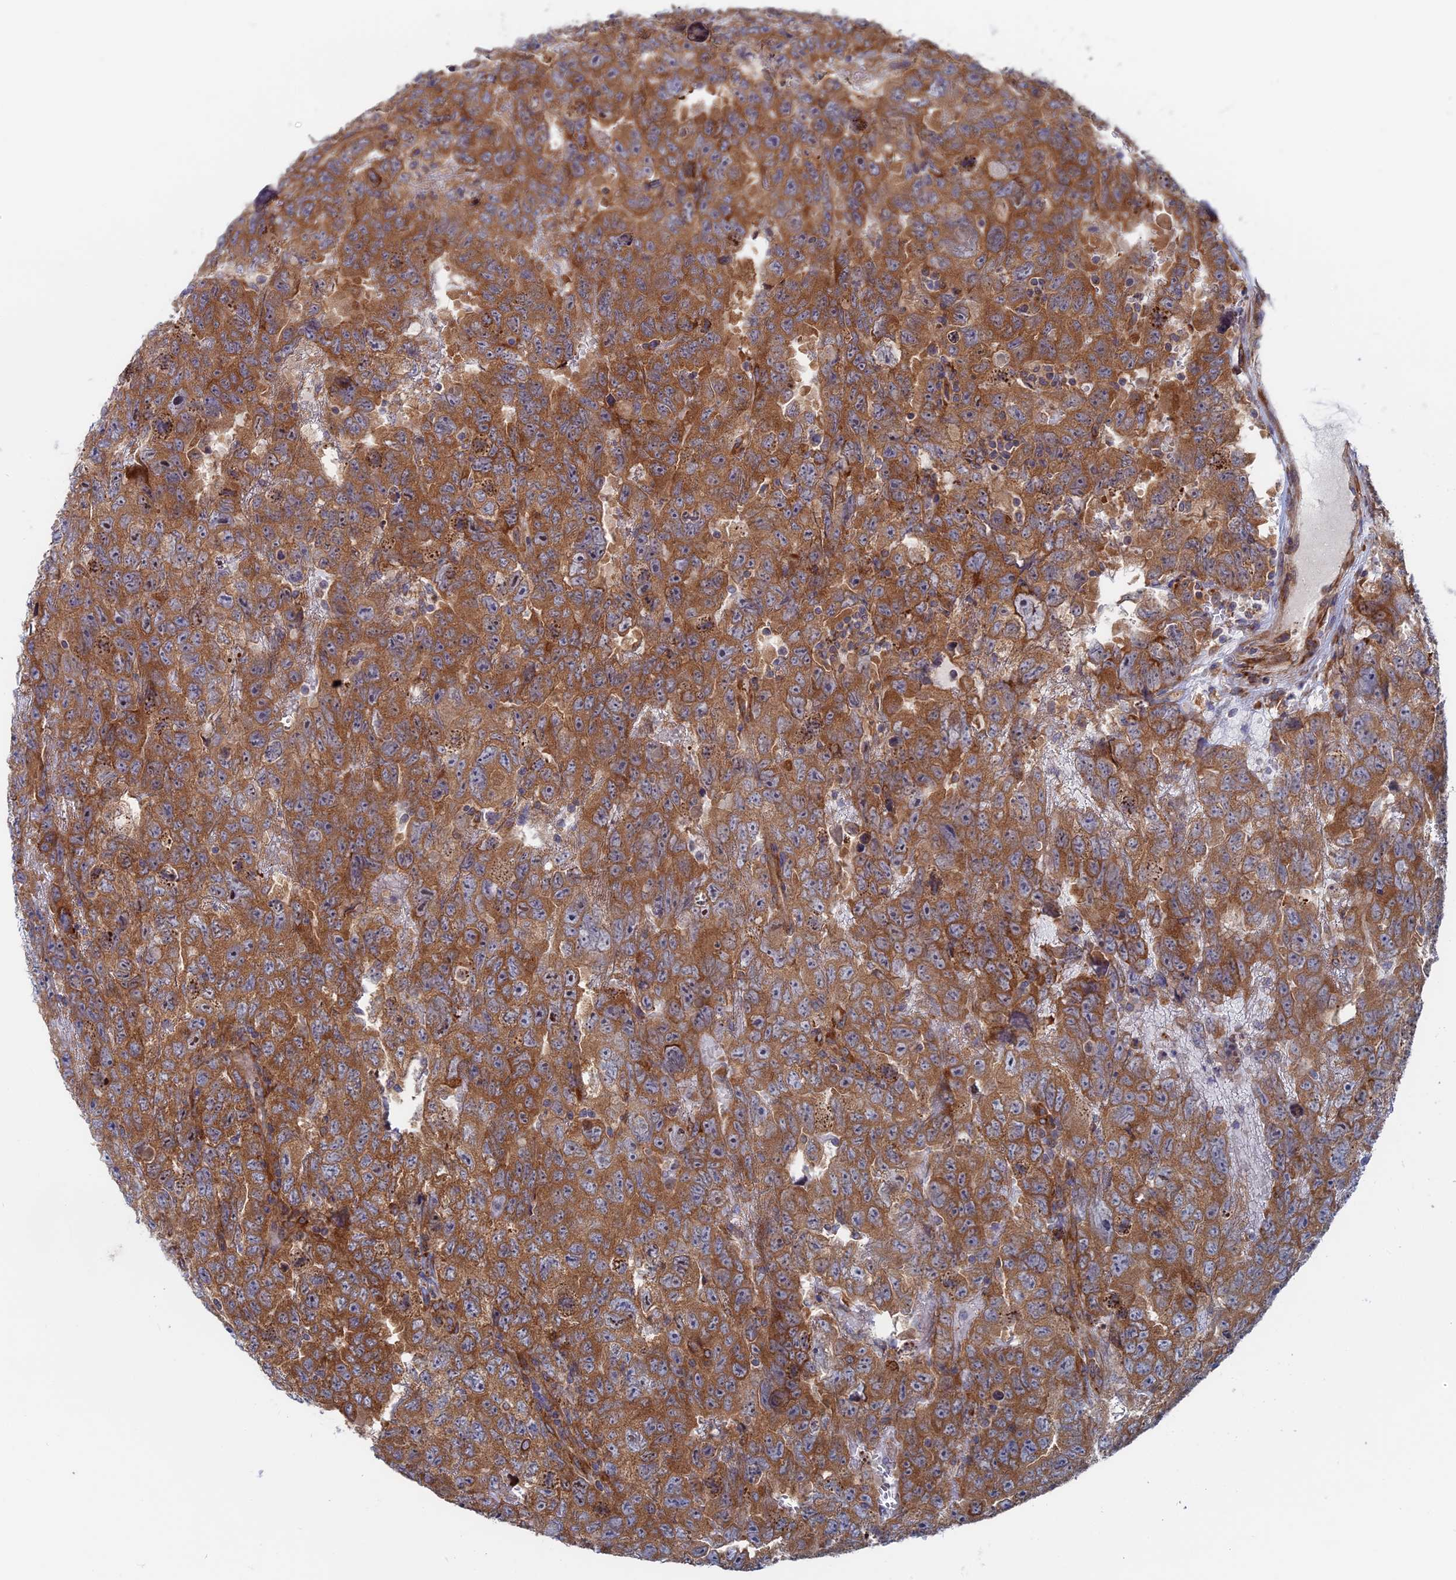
{"staining": {"intensity": "strong", "quantity": ">75%", "location": "cytoplasmic/membranous"}, "tissue": "testis cancer", "cell_type": "Tumor cells", "image_type": "cancer", "snomed": [{"axis": "morphology", "description": "Carcinoma, Embryonal, NOS"}, {"axis": "topography", "description": "Testis"}], "caption": "Testis cancer (embryonal carcinoma) stained for a protein exhibits strong cytoplasmic/membranous positivity in tumor cells. (IHC, brightfield microscopy, high magnification).", "gene": "TBC1D30", "patient": {"sex": "male", "age": 45}}